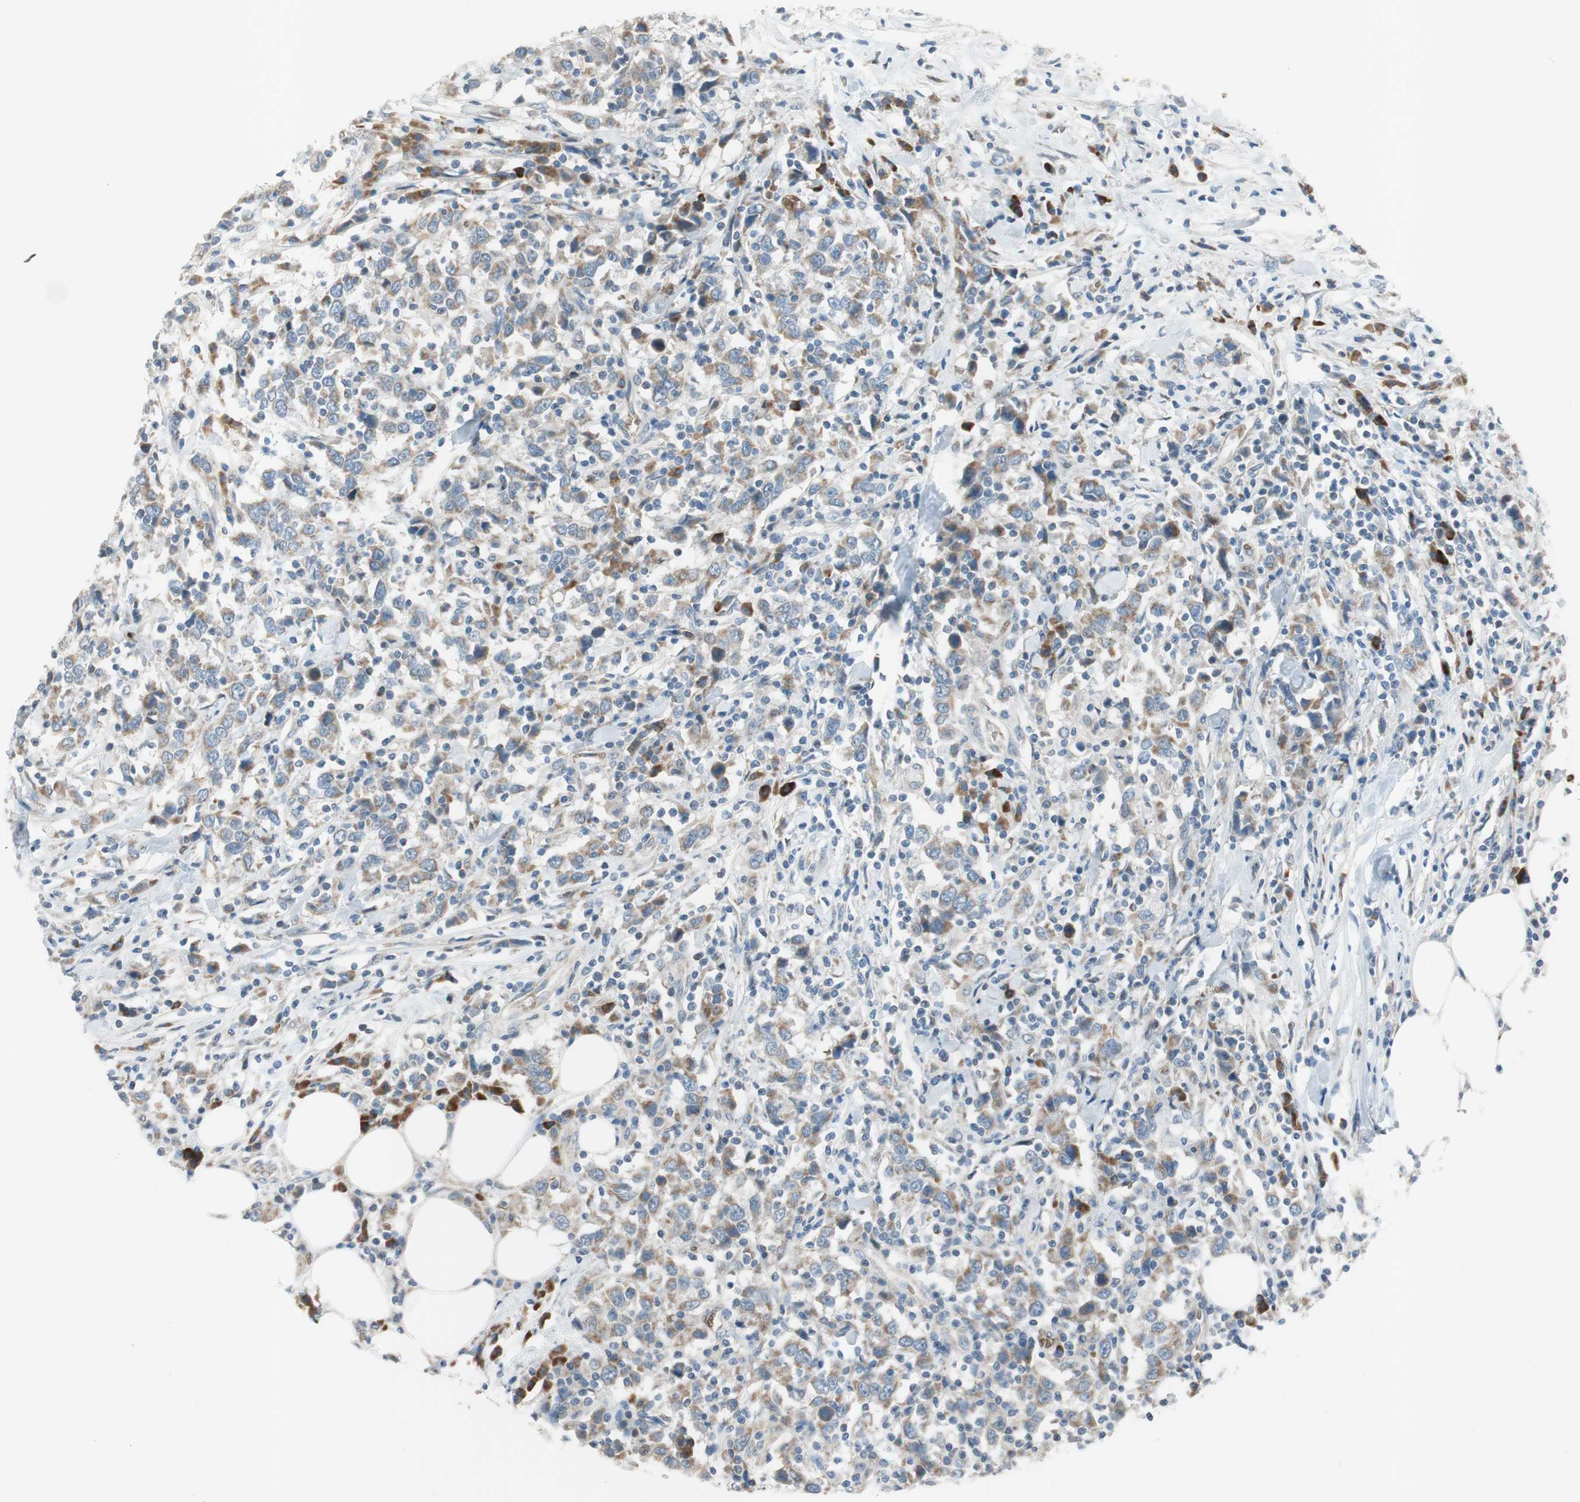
{"staining": {"intensity": "weak", "quantity": ">75%", "location": "cytoplasmic/membranous"}, "tissue": "urothelial cancer", "cell_type": "Tumor cells", "image_type": "cancer", "snomed": [{"axis": "morphology", "description": "Urothelial carcinoma, High grade"}, {"axis": "topography", "description": "Urinary bladder"}], "caption": "Immunohistochemistry micrograph of neoplastic tissue: urothelial cancer stained using immunohistochemistry (IHC) reveals low levels of weak protein expression localized specifically in the cytoplasmic/membranous of tumor cells, appearing as a cytoplasmic/membranous brown color.", "gene": "GYPC", "patient": {"sex": "male", "age": 61}}